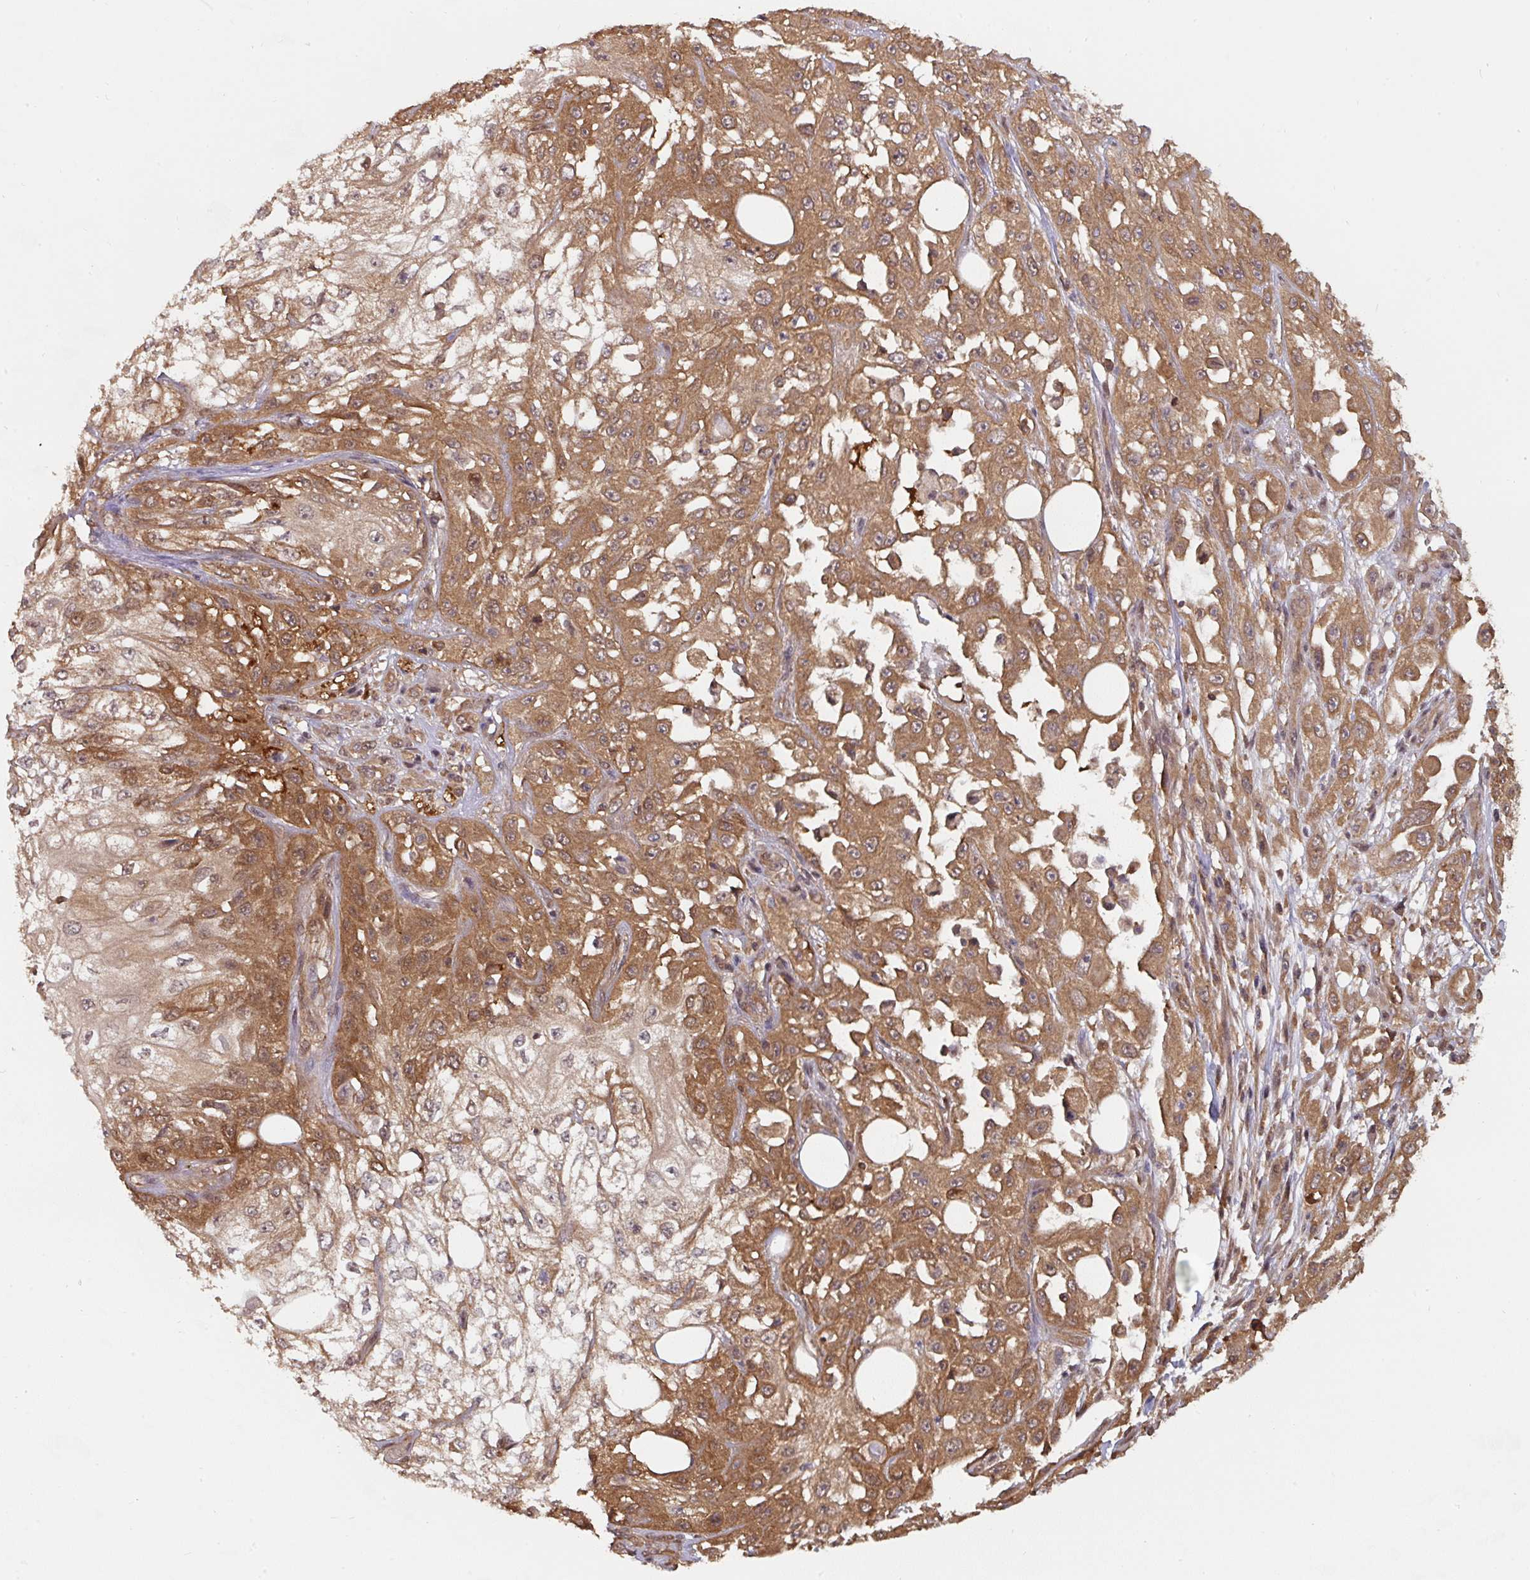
{"staining": {"intensity": "moderate", "quantity": "25%-75%", "location": "cytoplasmic/membranous"}, "tissue": "skin cancer", "cell_type": "Tumor cells", "image_type": "cancer", "snomed": [{"axis": "morphology", "description": "Squamous cell carcinoma, NOS"}, {"axis": "morphology", "description": "Squamous cell carcinoma, metastatic, NOS"}, {"axis": "topography", "description": "Skin"}, {"axis": "topography", "description": "Lymph node"}], "caption": "Brown immunohistochemical staining in human skin cancer exhibits moderate cytoplasmic/membranous positivity in approximately 25%-75% of tumor cells. Nuclei are stained in blue.", "gene": "ST13", "patient": {"sex": "male", "age": 75}}